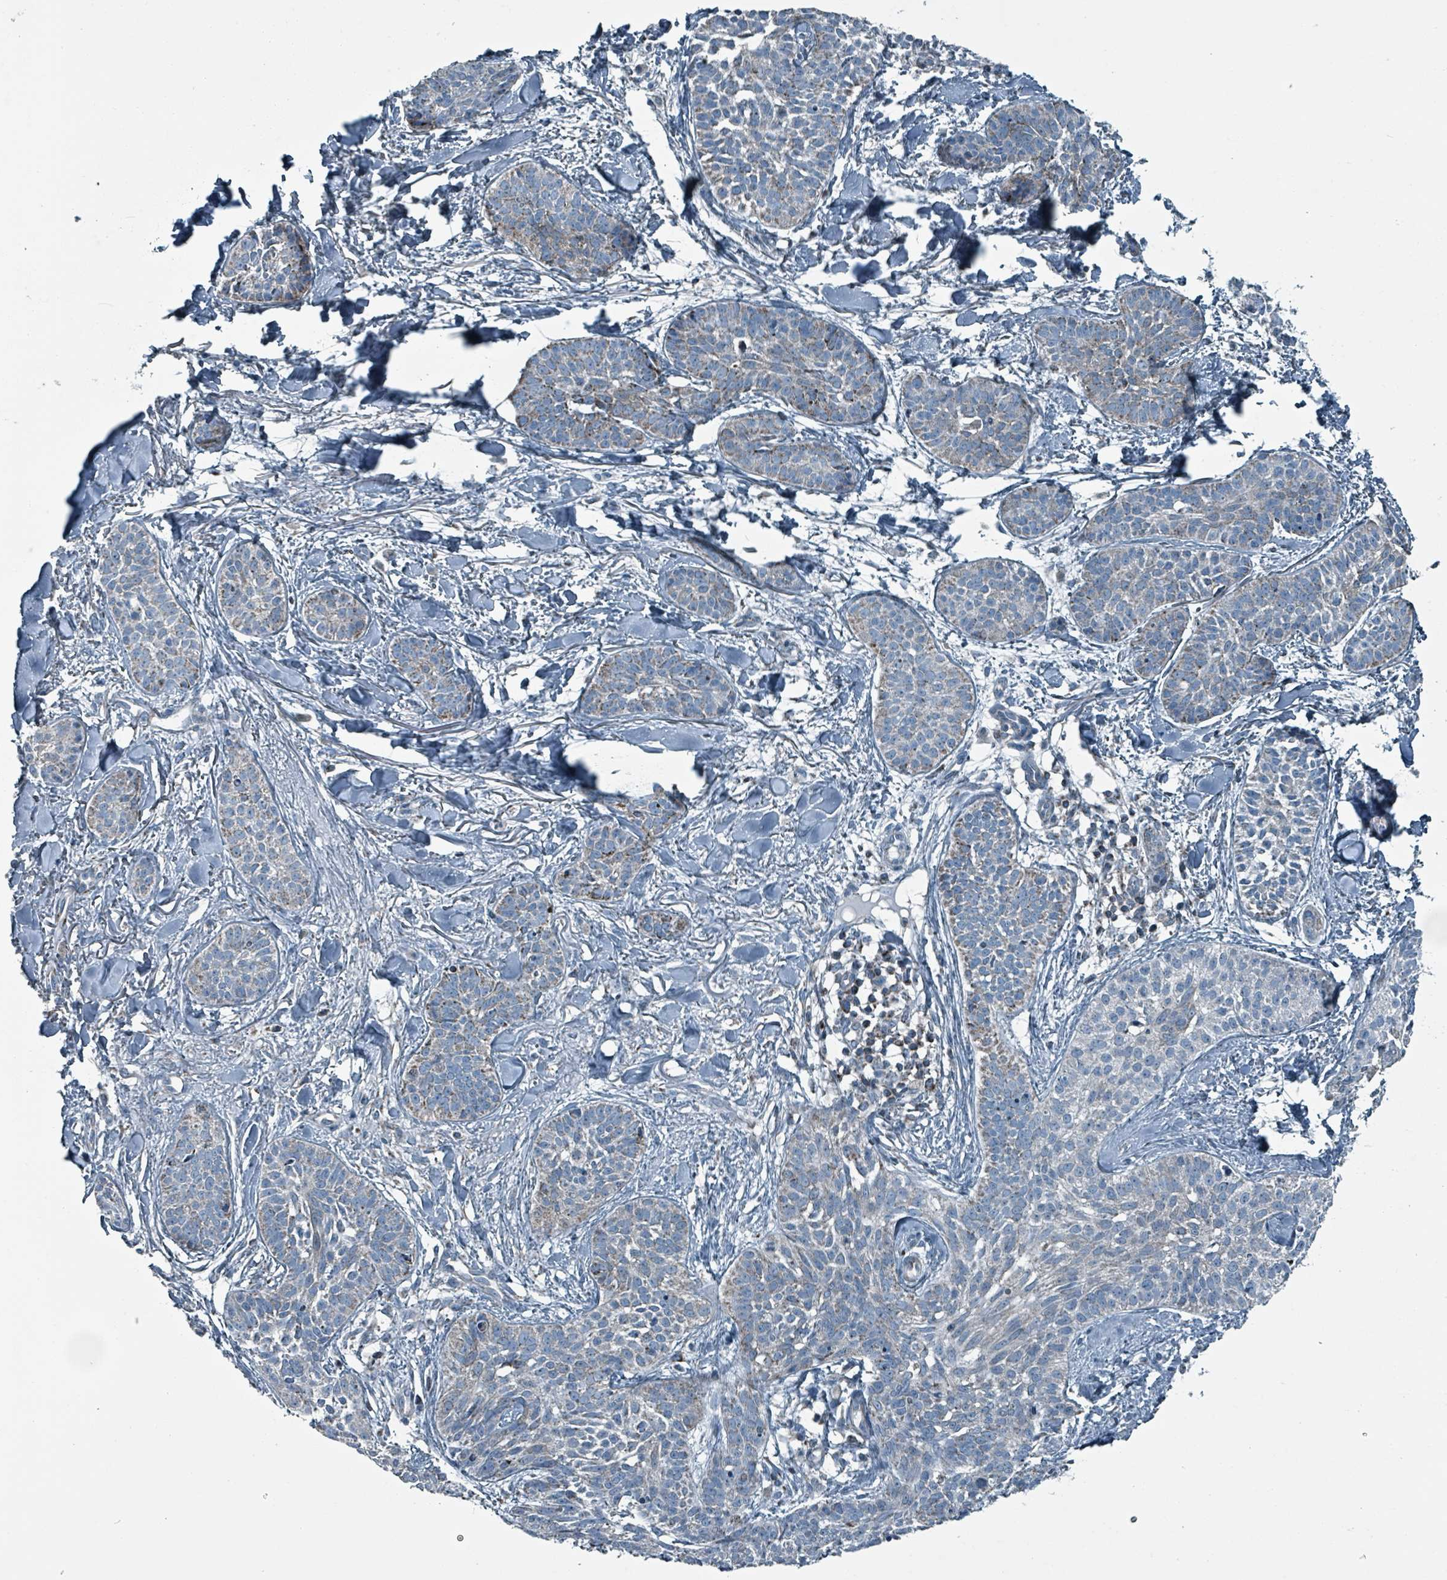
{"staining": {"intensity": "negative", "quantity": "none", "location": "none"}, "tissue": "skin cancer", "cell_type": "Tumor cells", "image_type": "cancer", "snomed": [{"axis": "morphology", "description": "Basal cell carcinoma"}, {"axis": "topography", "description": "Skin"}], "caption": "The photomicrograph exhibits no staining of tumor cells in skin cancer.", "gene": "ABHD18", "patient": {"sex": "male", "age": 52}}